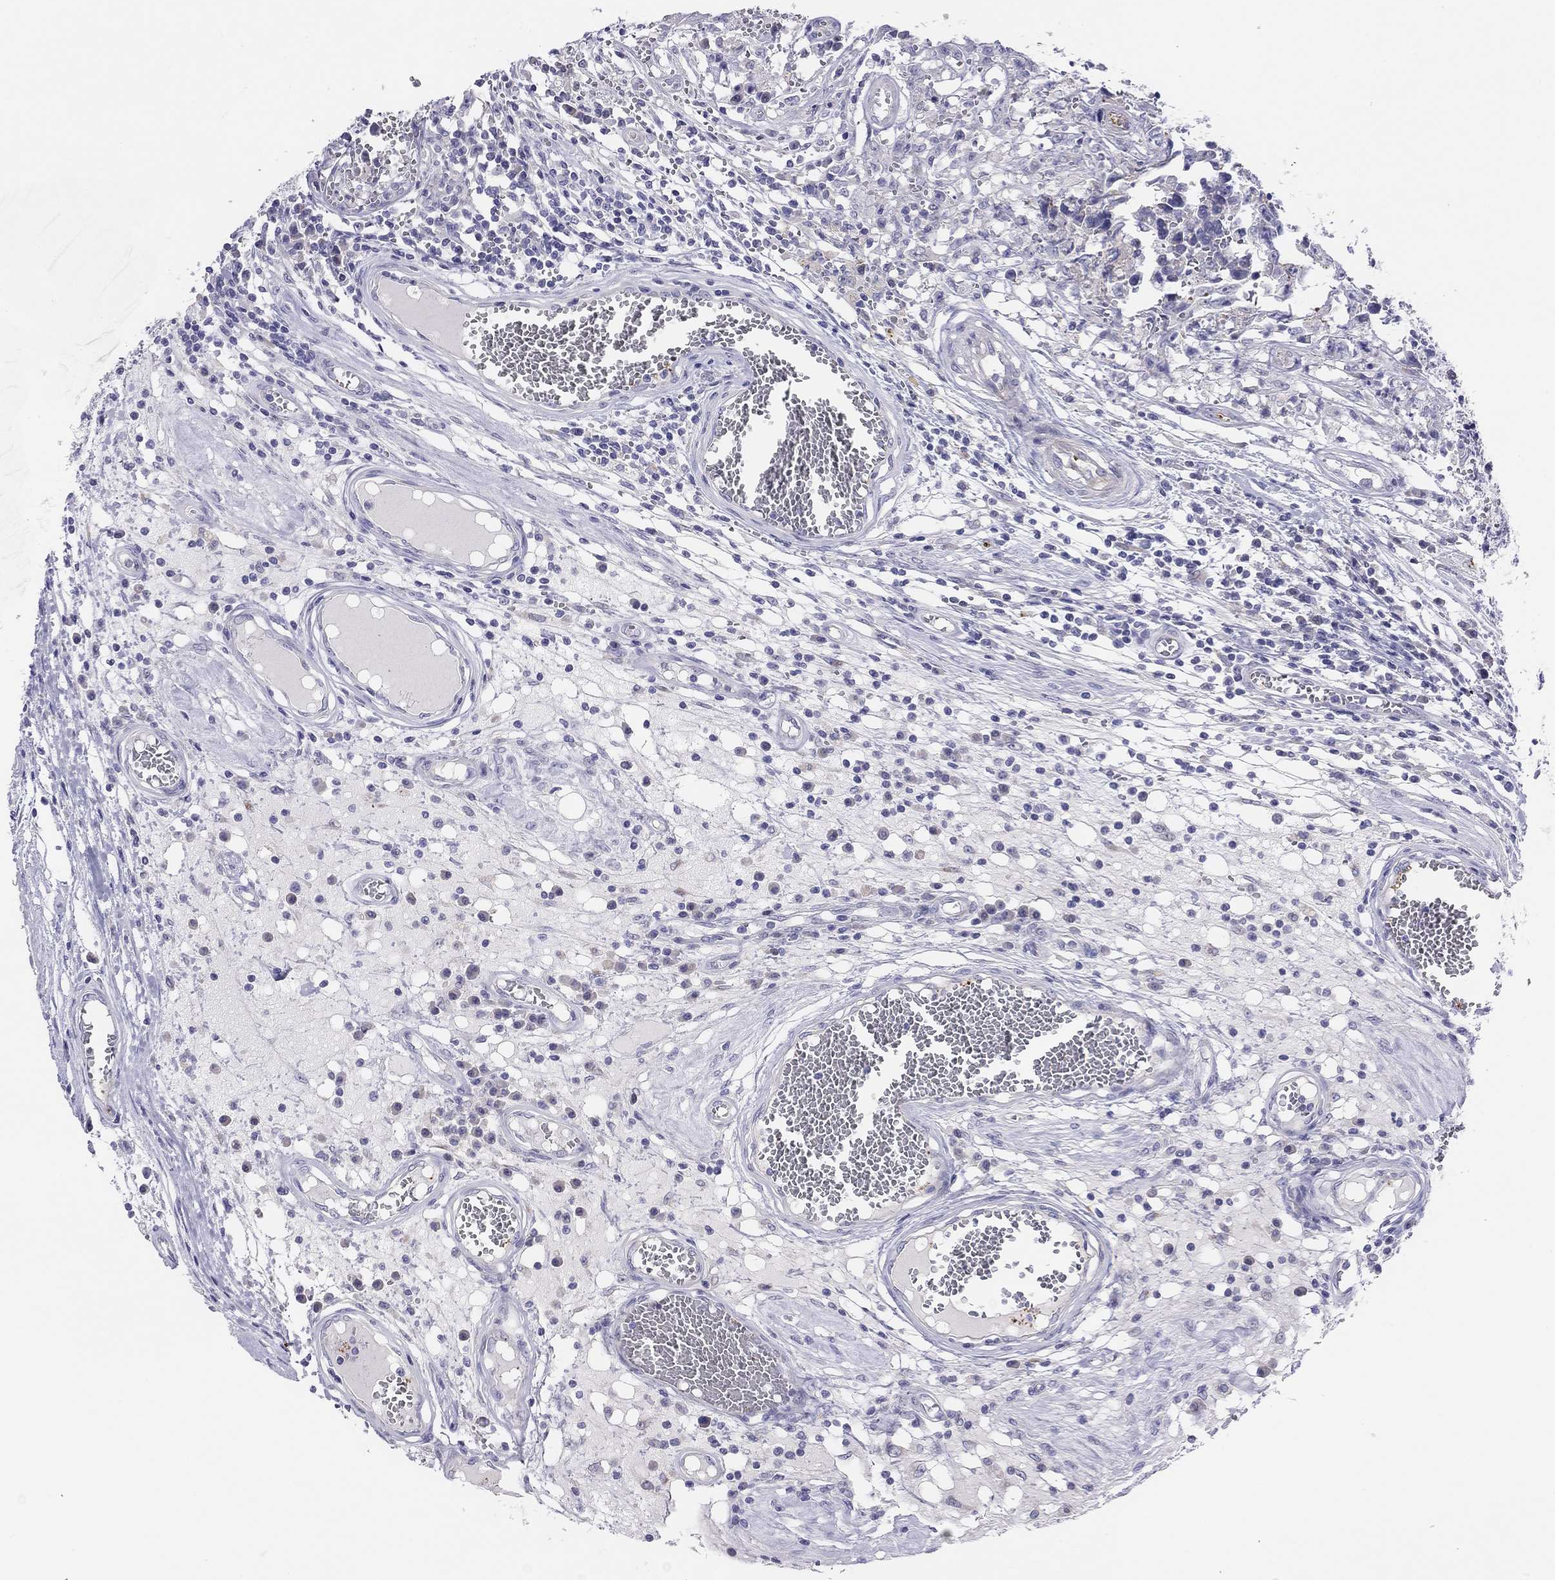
{"staining": {"intensity": "negative", "quantity": "none", "location": "none"}, "tissue": "testis cancer", "cell_type": "Tumor cells", "image_type": "cancer", "snomed": [{"axis": "morphology", "description": "Carcinoma, Embryonal, NOS"}, {"axis": "topography", "description": "Testis"}], "caption": "High power microscopy photomicrograph of an IHC micrograph of embryonal carcinoma (testis), revealing no significant positivity in tumor cells. (DAB (3,3'-diaminobenzidine) IHC visualized using brightfield microscopy, high magnification).", "gene": "MGAT4C", "patient": {"sex": "male", "age": 36}}